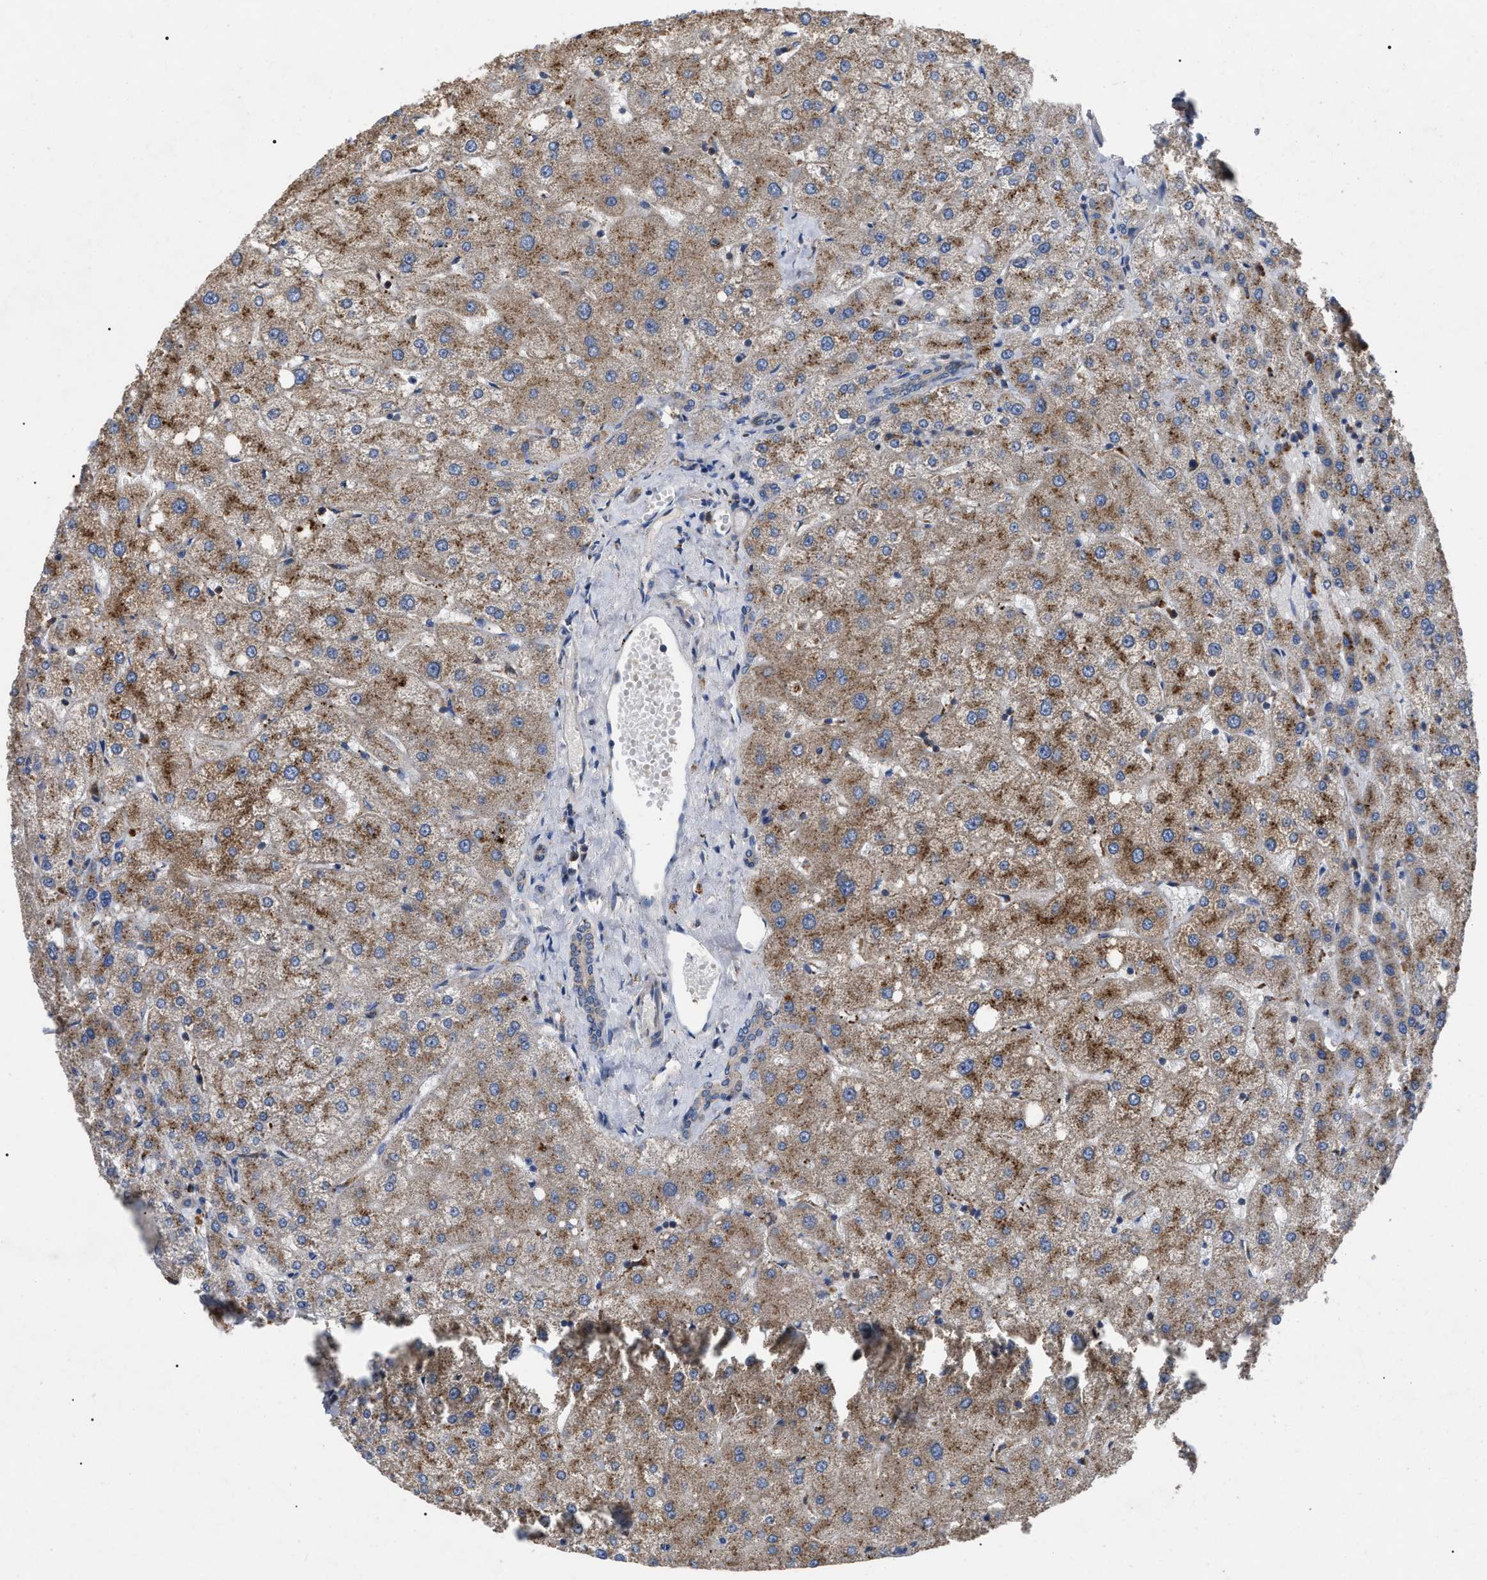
{"staining": {"intensity": "negative", "quantity": "none", "location": "none"}, "tissue": "liver", "cell_type": "Cholangiocytes", "image_type": "normal", "snomed": [{"axis": "morphology", "description": "Normal tissue, NOS"}, {"axis": "topography", "description": "Liver"}], "caption": "The IHC micrograph has no significant positivity in cholangiocytes of liver. (DAB (3,3'-diaminobenzidine) IHC, high magnification).", "gene": "FAM171A2", "patient": {"sex": "male", "age": 73}}